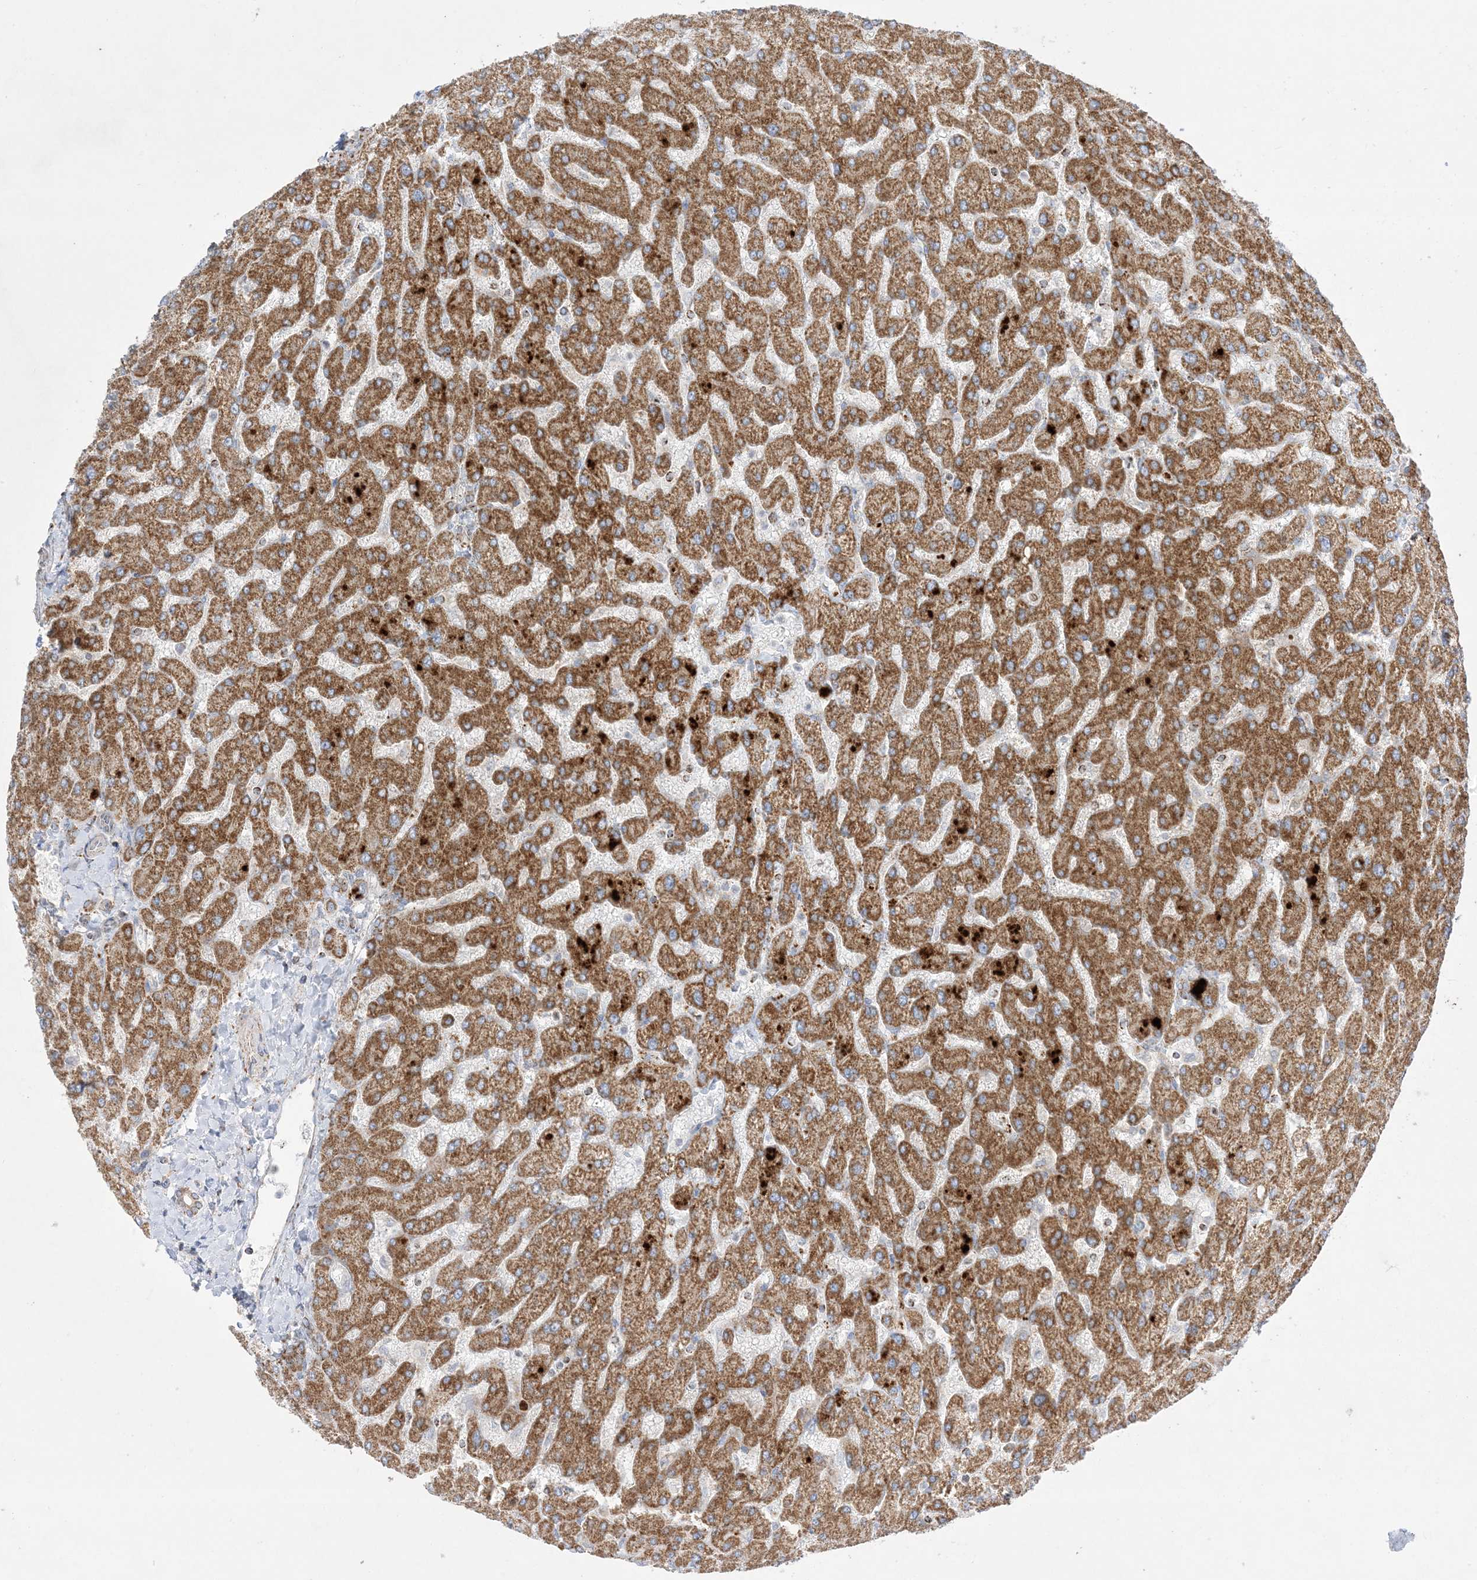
{"staining": {"intensity": "weak", "quantity": ">75%", "location": "cytoplasmic/membranous"}, "tissue": "liver", "cell_type": "Cholangiocytes", "image_type": "normal", "snomed": [{"axis": "morphology", "description": "Normal tissue, NOS"}, {"axis": "topography", "description": "Liver"}], "caption": "An IHC micrograph of unremarkable tissue is shown. Protein staining in brown labels weak cytoplasmic/membranous positivity in liver within cholangiocytes.", "gene": "MRPS36", "patient": {"sex": "male", "age": 55}}